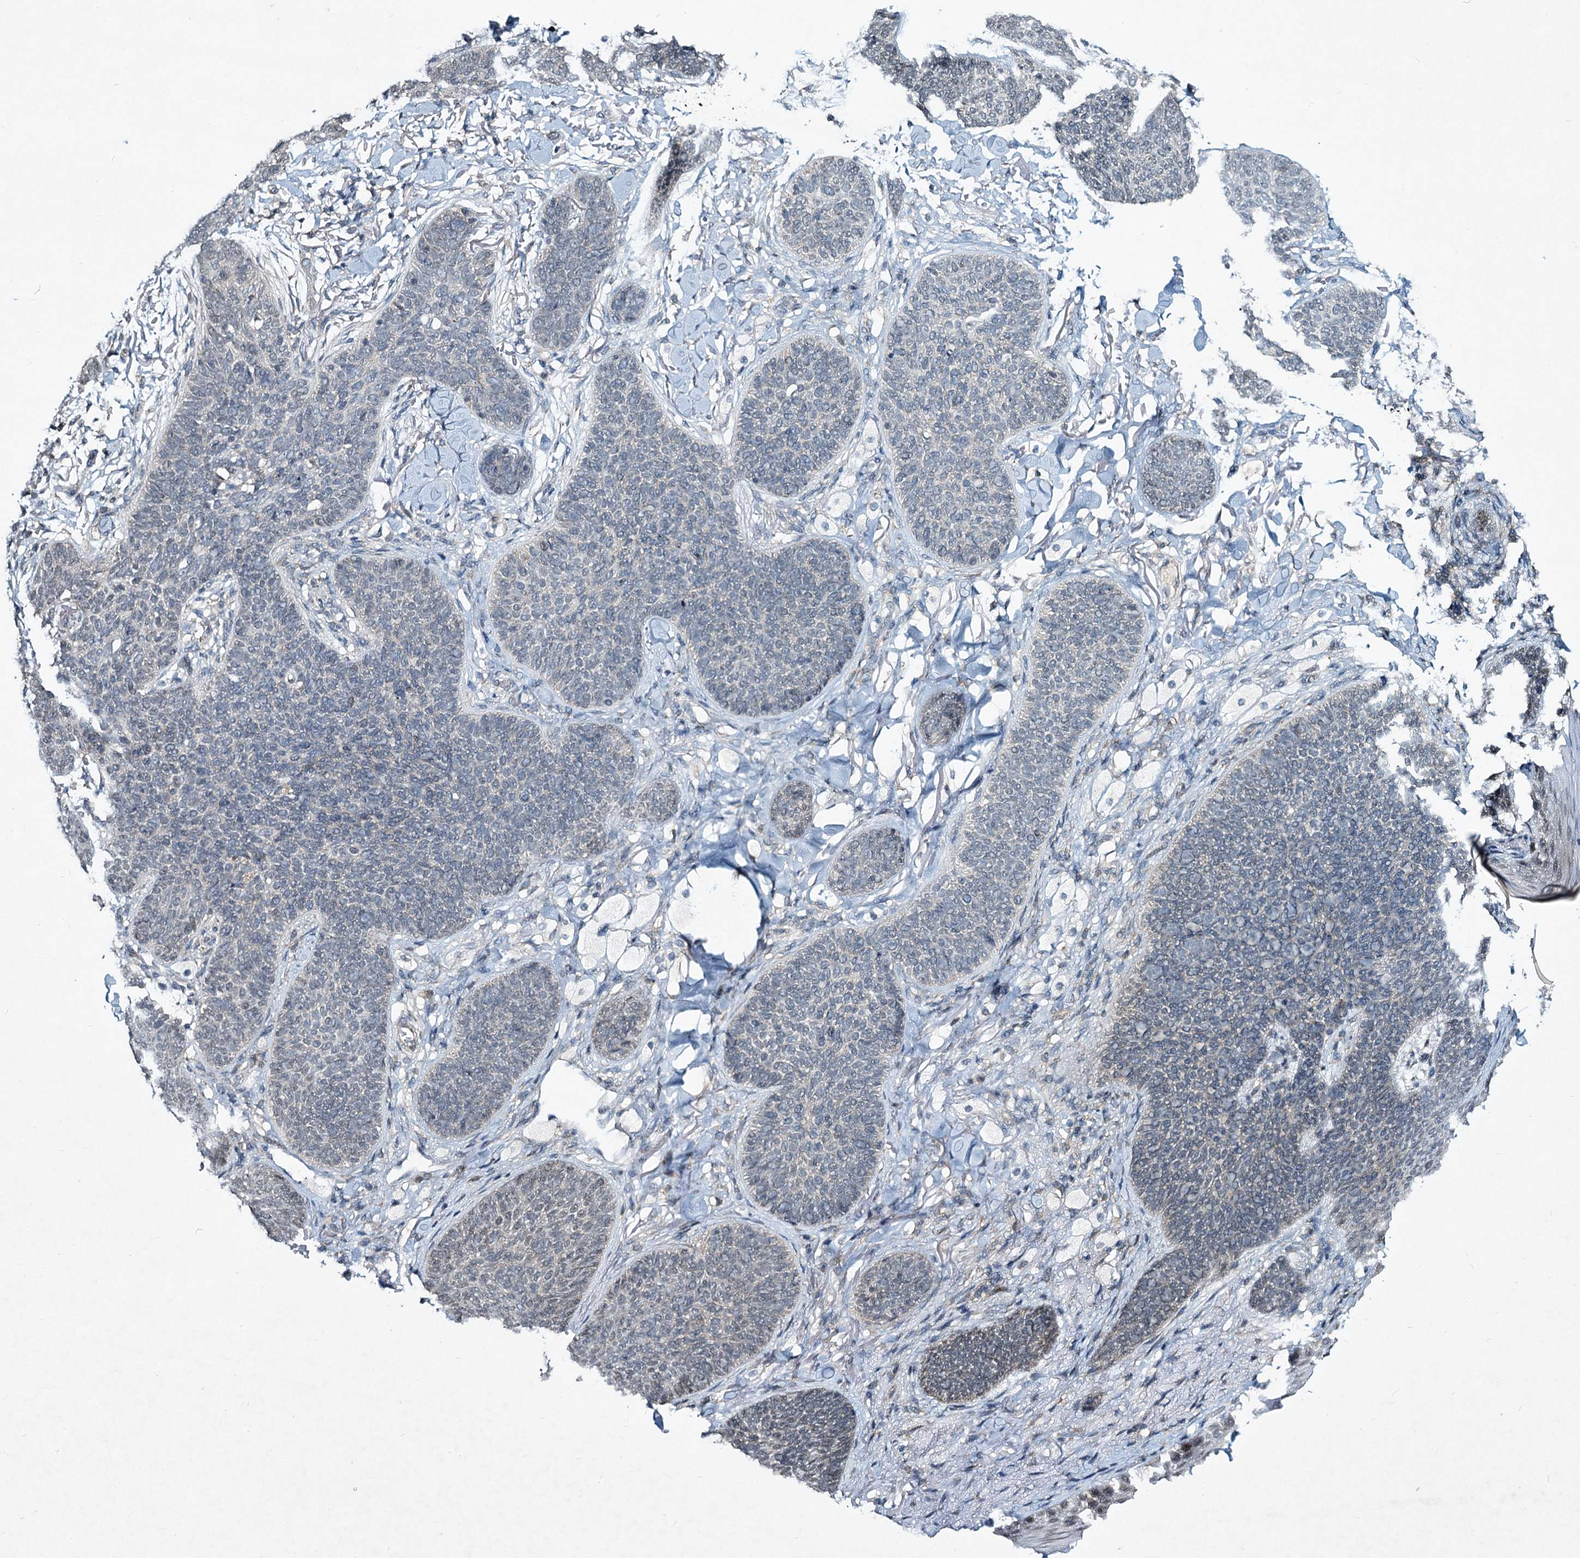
{"staining": {"intensity": "negative", "quantity": "none", "location": "none"}, "tissue": "skin cancer", "cell_type": "Tumor cells", "image_type": "cancer", "snomed": [{"axis": "morphology", "description": "Basal cell carcinoma"}, {"axis": "topography", "description": "Skin"}], "caption": "DAB immunohistochemical staining of skin cancer exhibits no significant positivity in tumor cells.", "gene": "STAP1", "patient": {"sex": "male", "age": 85}}